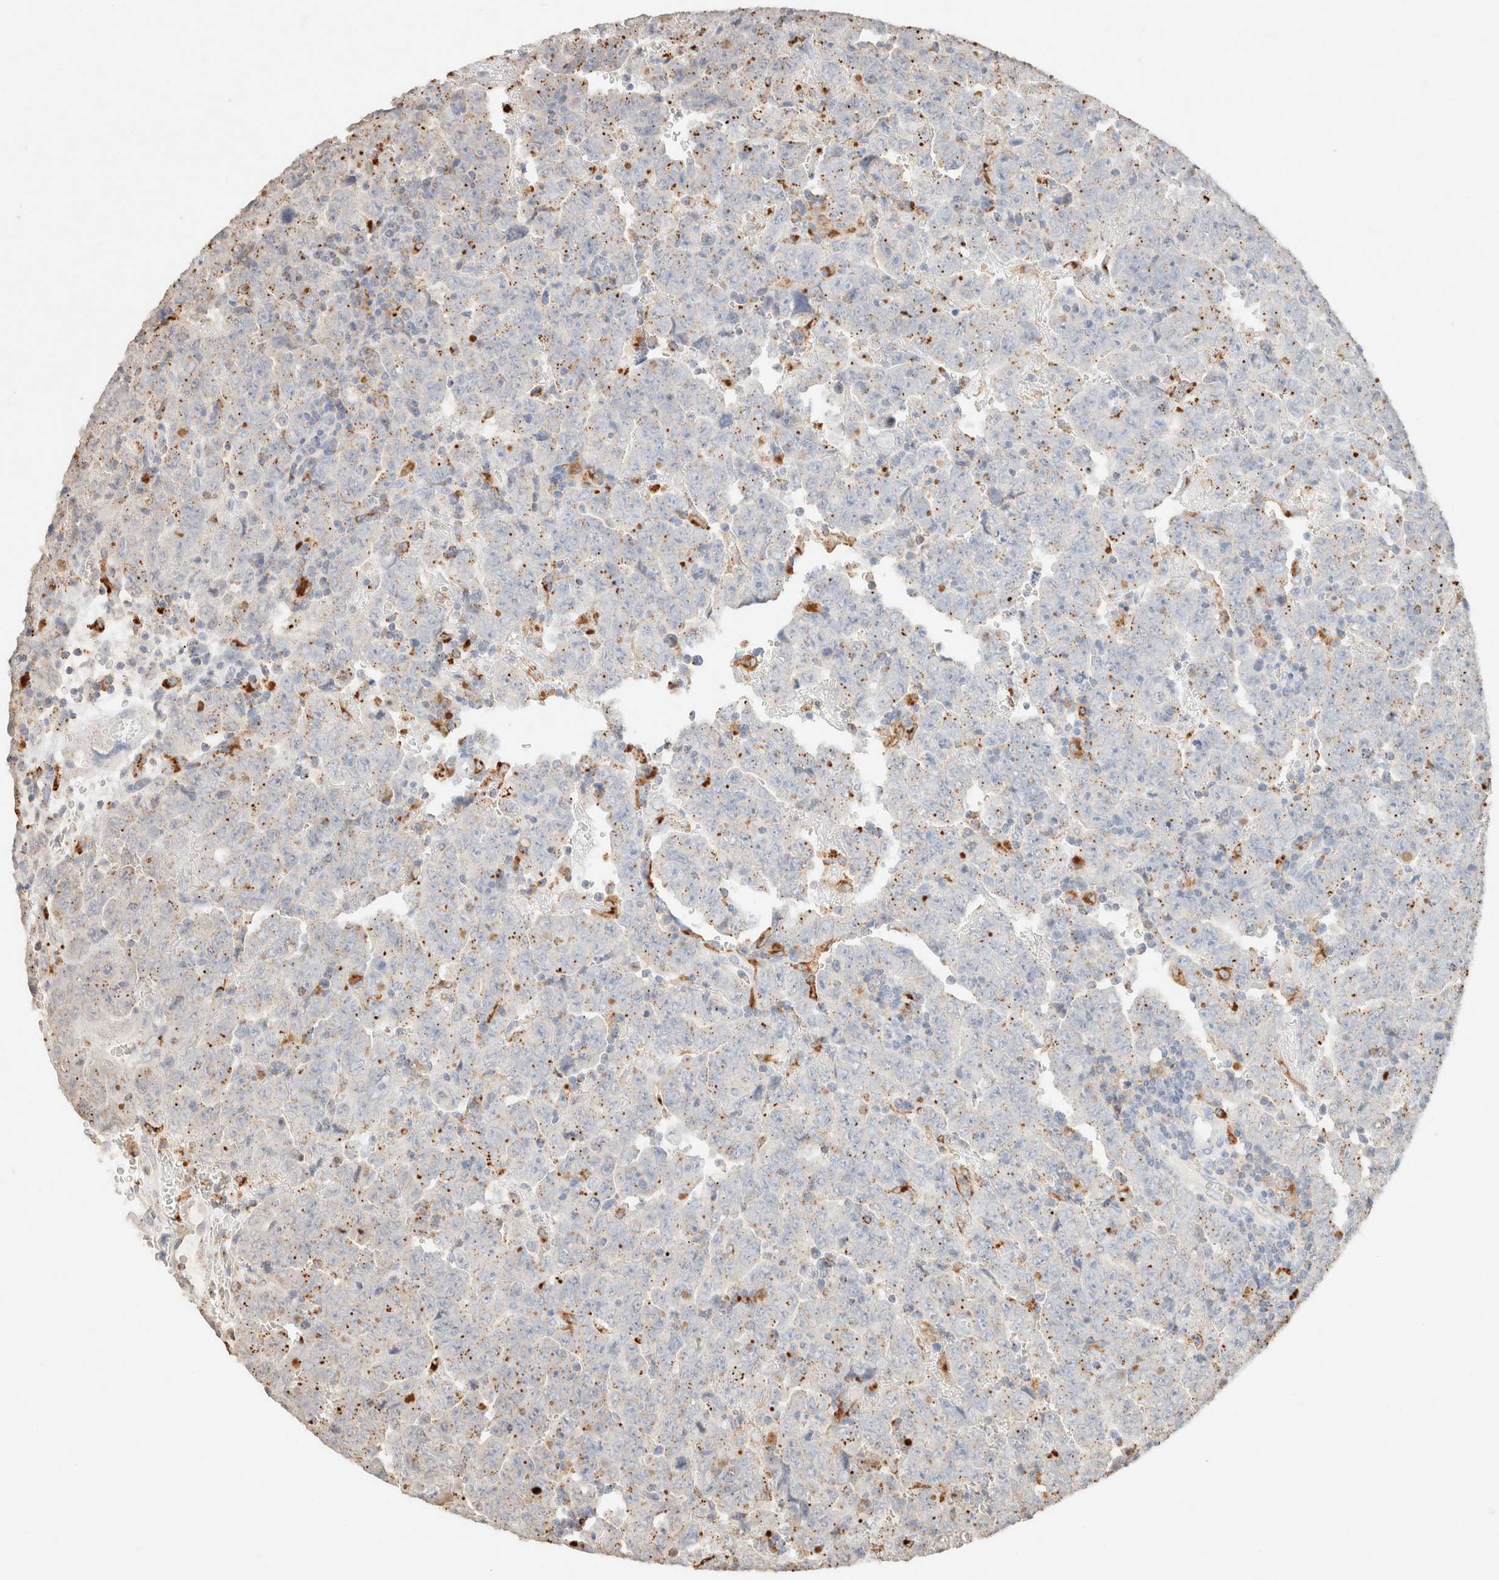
{"staining": {"intensity": "weak", "quantity": "25%-75%", "location": "cytoplasmic/membranous"}, "tissue": "testis cancer", "cell_type": "Tumor cells", "image_type": "cancer", "snomed": [{"axis": "morphology", "description": "Carcinoma, Embryonal, NOS"}, {"axis": "topography", "description": "Testis"}], "caption": "This micrograph demonstrates testis embryonal carcinoma stained with IHC to label a protein in brown. The cytoplasmic/membranous of tumor cells show weak positivity for the protein. Nuclei are counter-stained blue.", "gene": "CTSC", "patient": {"sex": "male", "age": 28}}